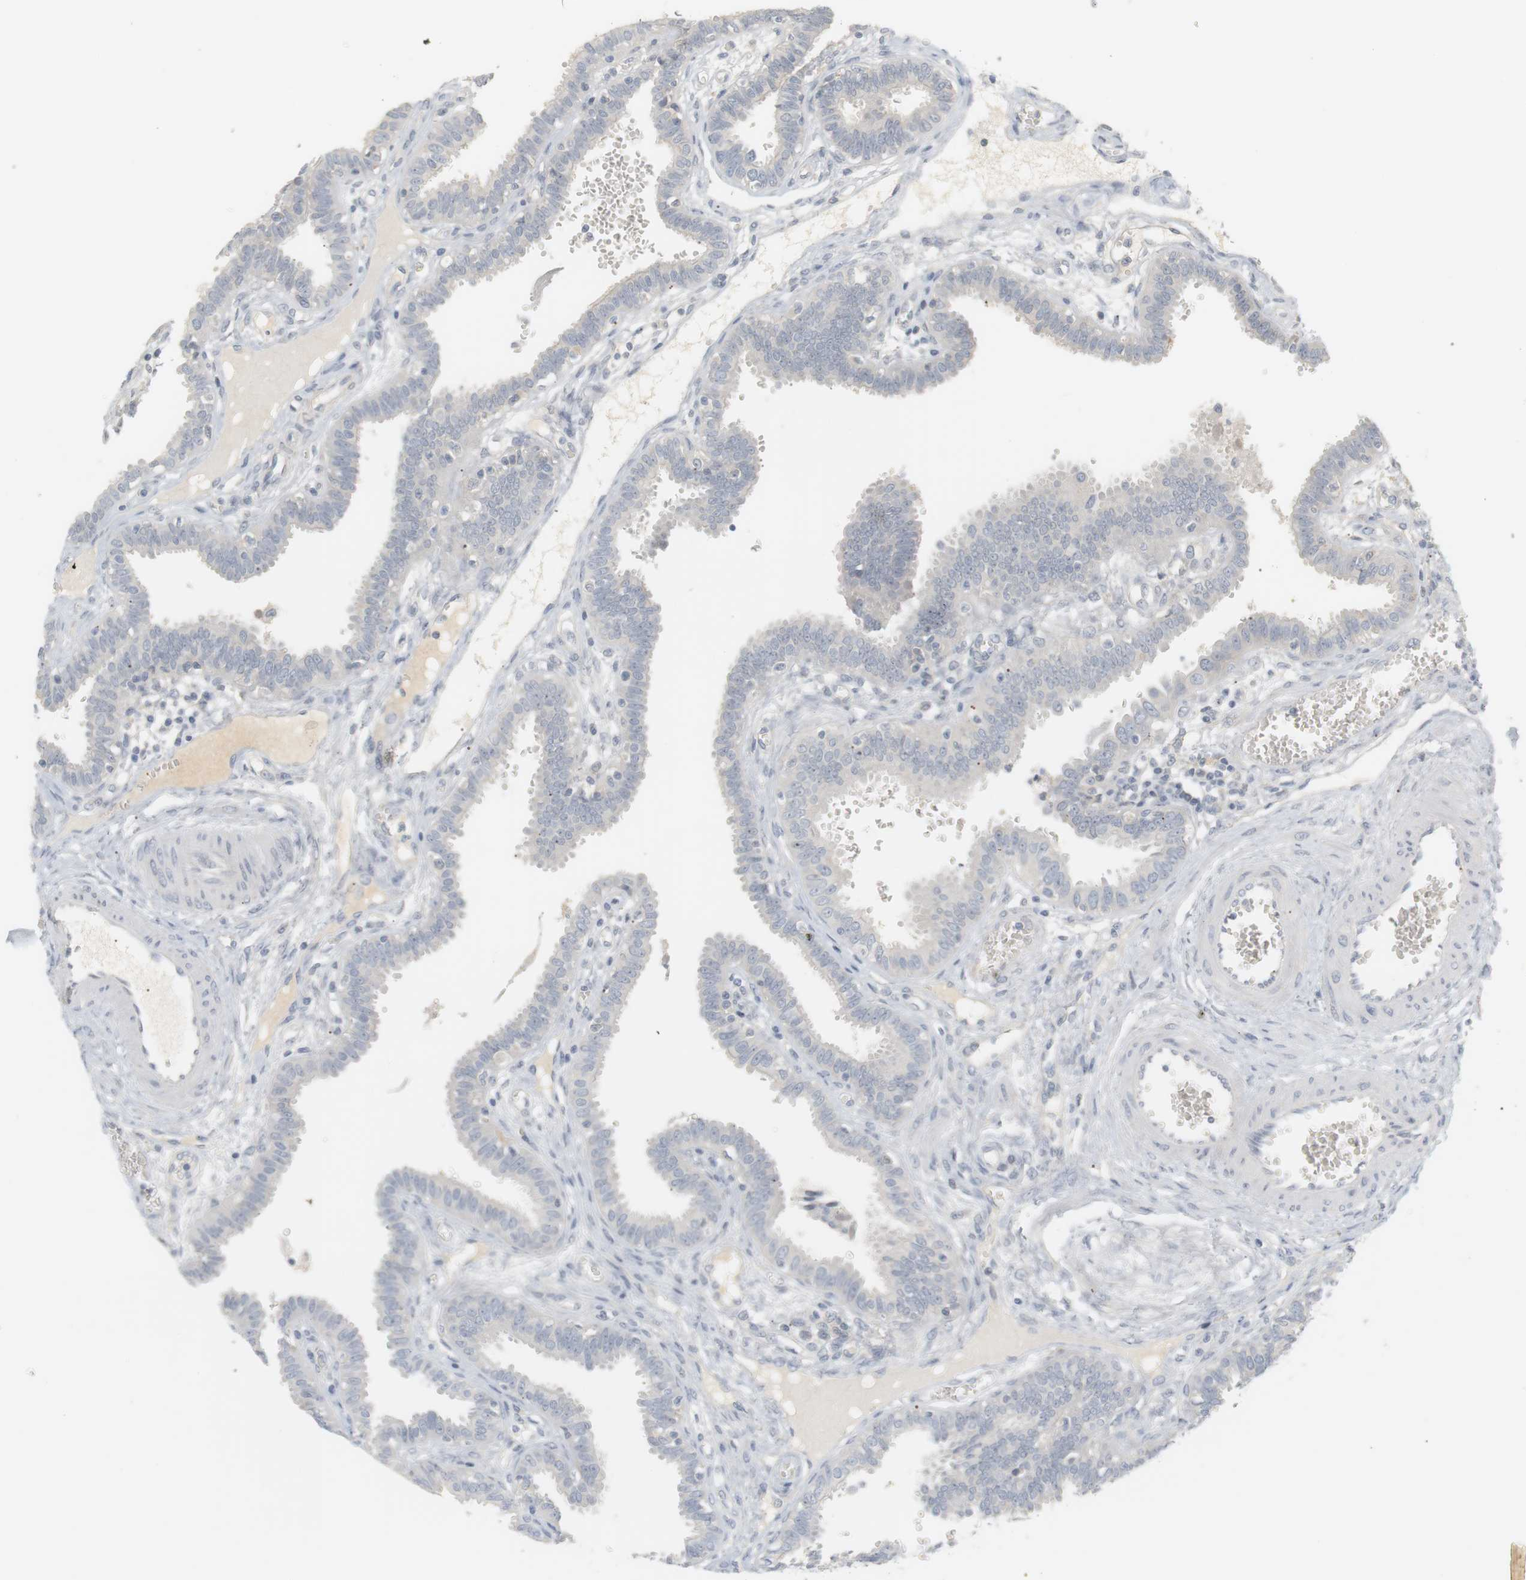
{"staining": {"intensity": "weak", "quantity": "<25%", "location": "cytoplasmic/membranous"}, "tissue": "fallopian tube", "cell_type": "Glandular cells", "image_type": "normal", "snomed": [{"axis": "morphology", "description": "Normal tissue, NOS"}, {"axis": "topography", "description": "Fallopian tube"}], "caption": "Immunohistochemical staining of unremarkable human fallopian tube demonstrates no significant positivity in glandular cells. Nuclei are stained in blue.", "gene": "RTN3", "patient": {"sex": "female", "age": 32}}